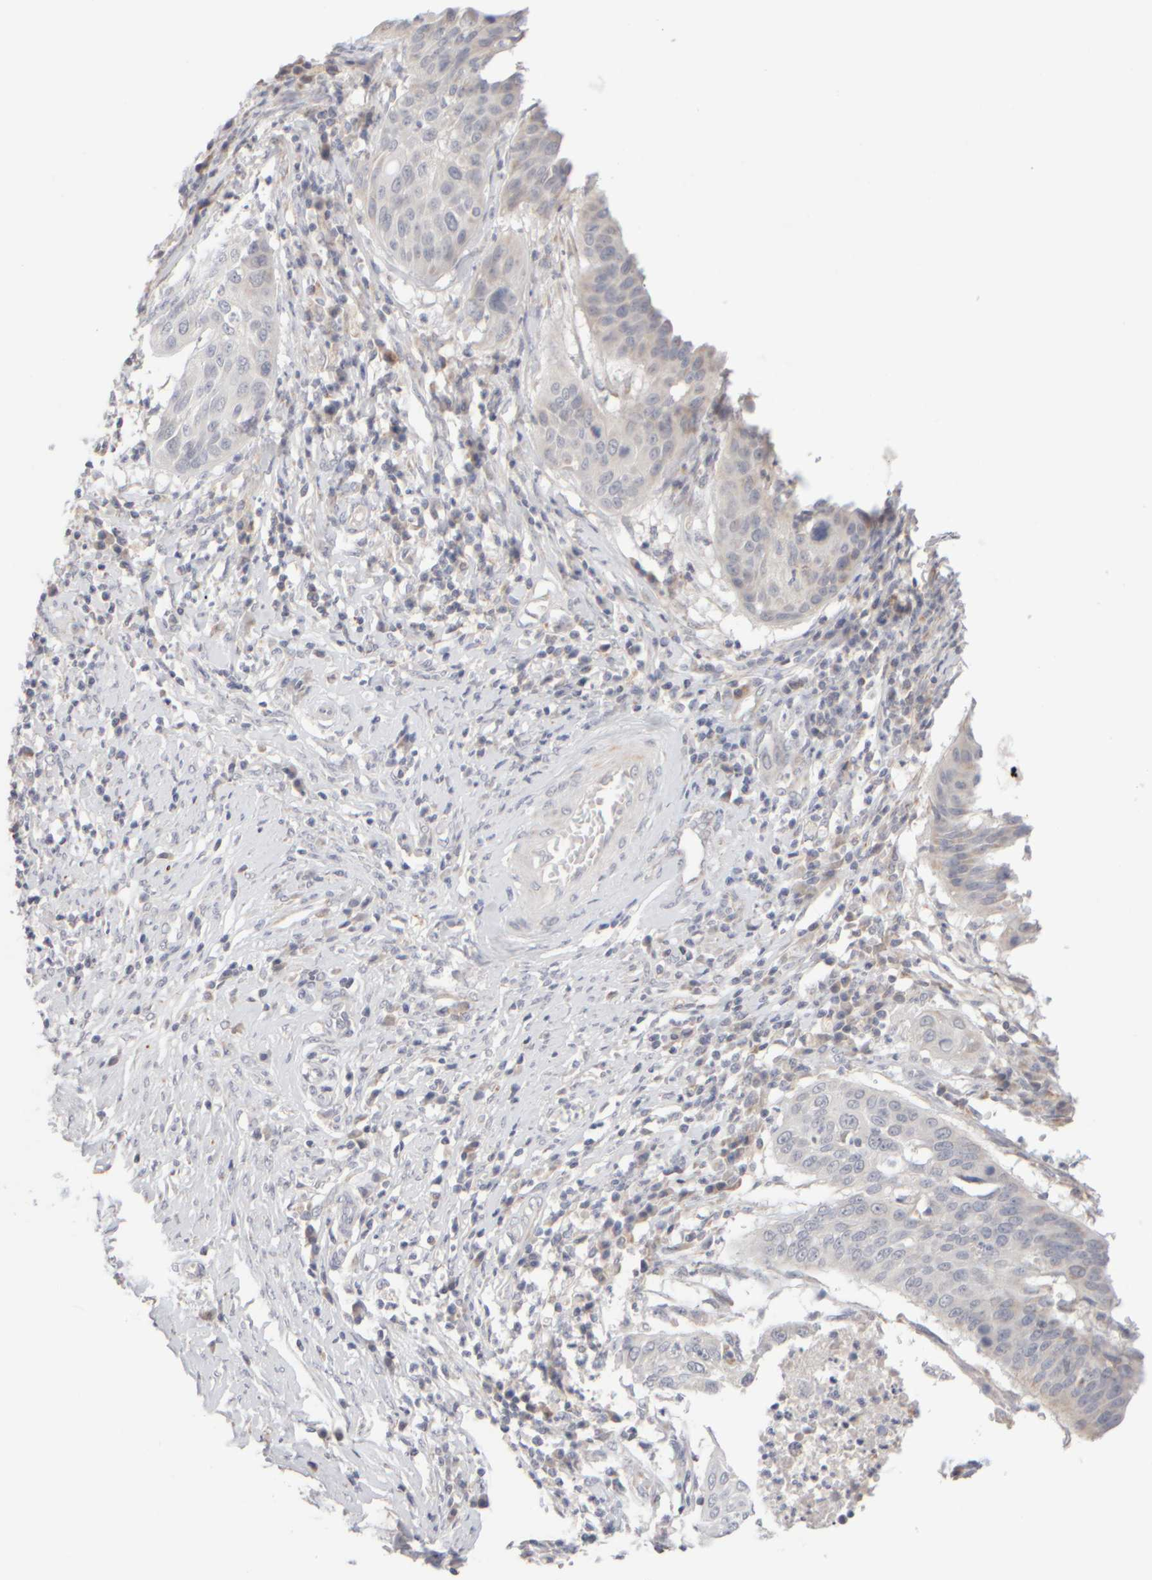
{"staining": {"intensity": "negative", "quantity": "none", "location": "none"}, "tissue": "cervical cancer", "cell_type": "Tumor cells", "image_type": "cancer", "snomed": [{"axis": "morphology", "description": "Normal tissue, NOS"}, {"axis": "morphology", "description": "Squamous cell carcinoma, NOS"}, {"axis": "topography", "description": "Cervix"}], "caption": "This is a image of immunohistochemistry staining of squamous cell carcinoma (cervical), which shows no staining in tumor cells.", "gene": "ZNF112", "patient": {"sex": "female", "age": 39}}